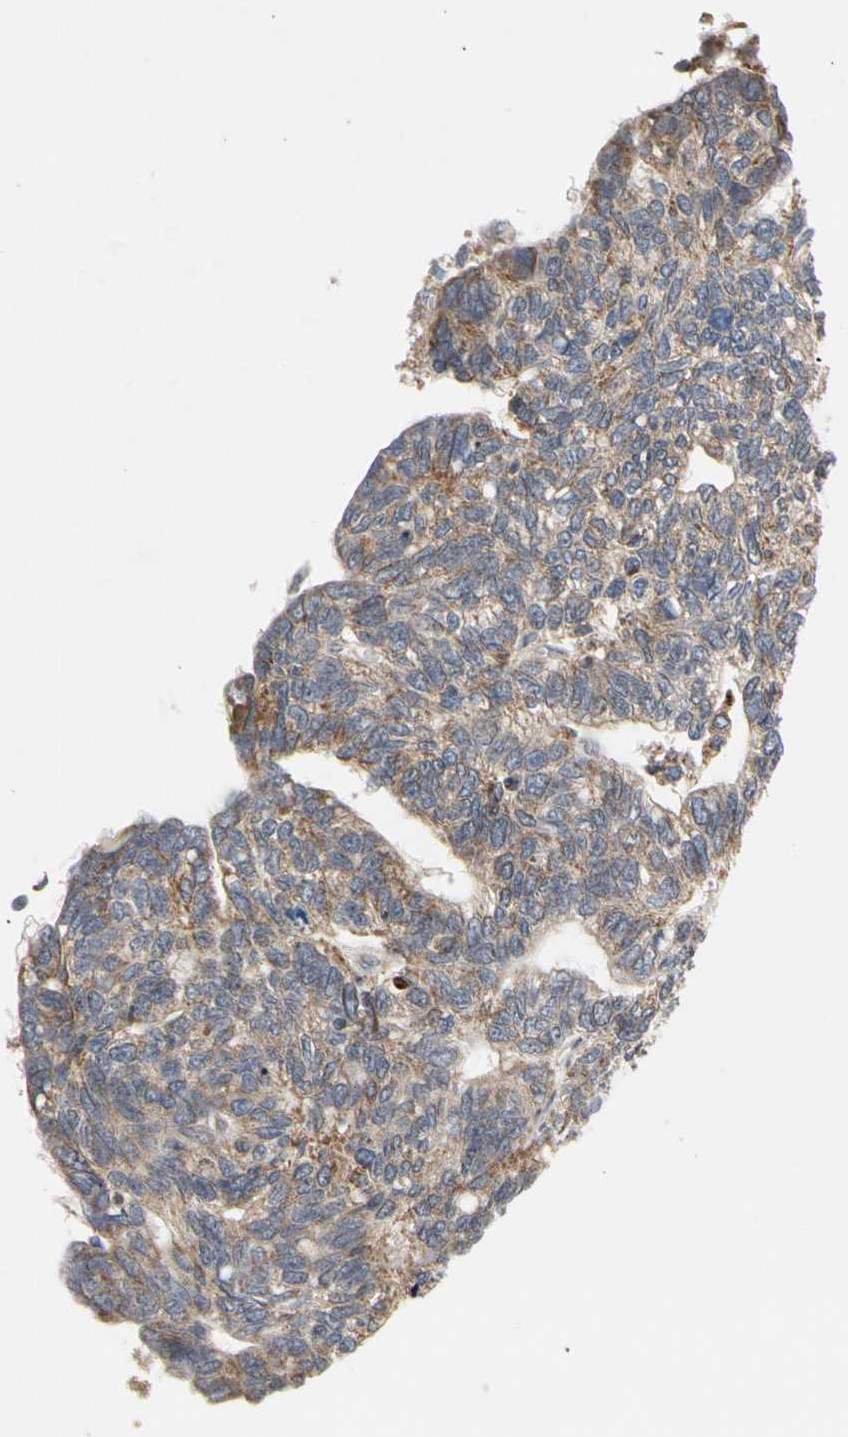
{"staining": {"intensity": "moderate", "quantity": ">75%", "location": "cytoplasmic/membranous"}, "tissue": "ovarian cancer", "cell_type": "Tumor cells", "image_type": "cancer", "snomed": [{"axis": "morphology", "description": "Cystadenocarcinoma, serous, NOS"}, {"axis": "topography", "description": "Ovary"}], "caption": "Immunohistochemical staining of serous cystadenocarcinoma (ovarian) displays medium levels of moderate cytoplasmic/membranous protein expression in approximately >75% of tumor cells. The protein is stained brown, and the nuclei are stained in blue (DAB IHC with brightfield microscopy, high magnification).", "gene": "GPD2", "patient": {"sex": "female", "age": 79}}